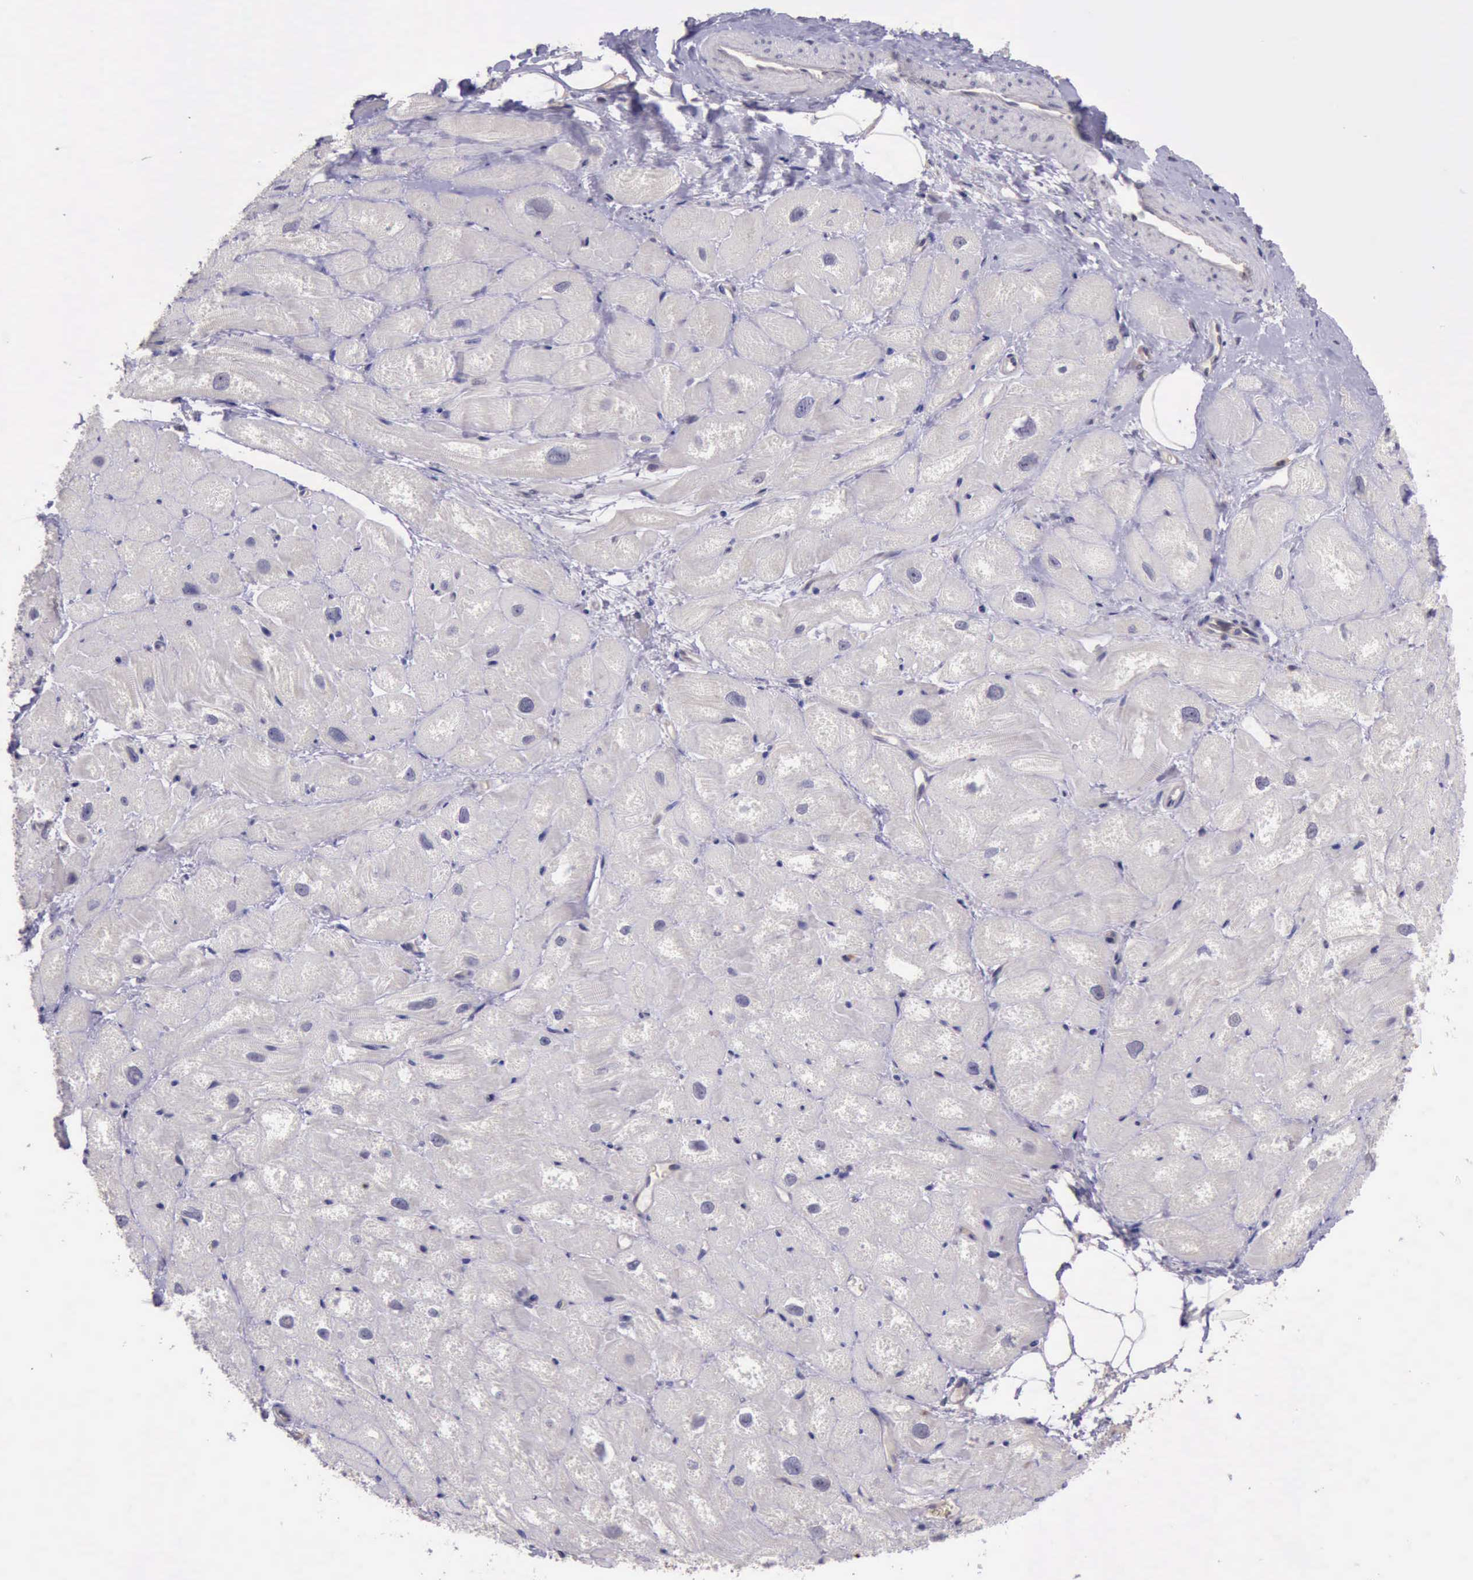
{"staining": {"intensity": "negative", "quantity": "none", "location": "none"}, "tissue": "heart muscle", "cell_type": "Cardiomyocytes", "image_type": "normal", "snomed": [{"axis": "morphology", "description": "Normal tissue, NOS"}, {"axis": "topography", "description": "Heart"}], "caption": "Immunohistochemical staining of unremarkable human heart muscle shows no significant positivity in cardiomyocytes.", "gene": "PLEK2", "patient": {"sex": "male", "age": 49}}